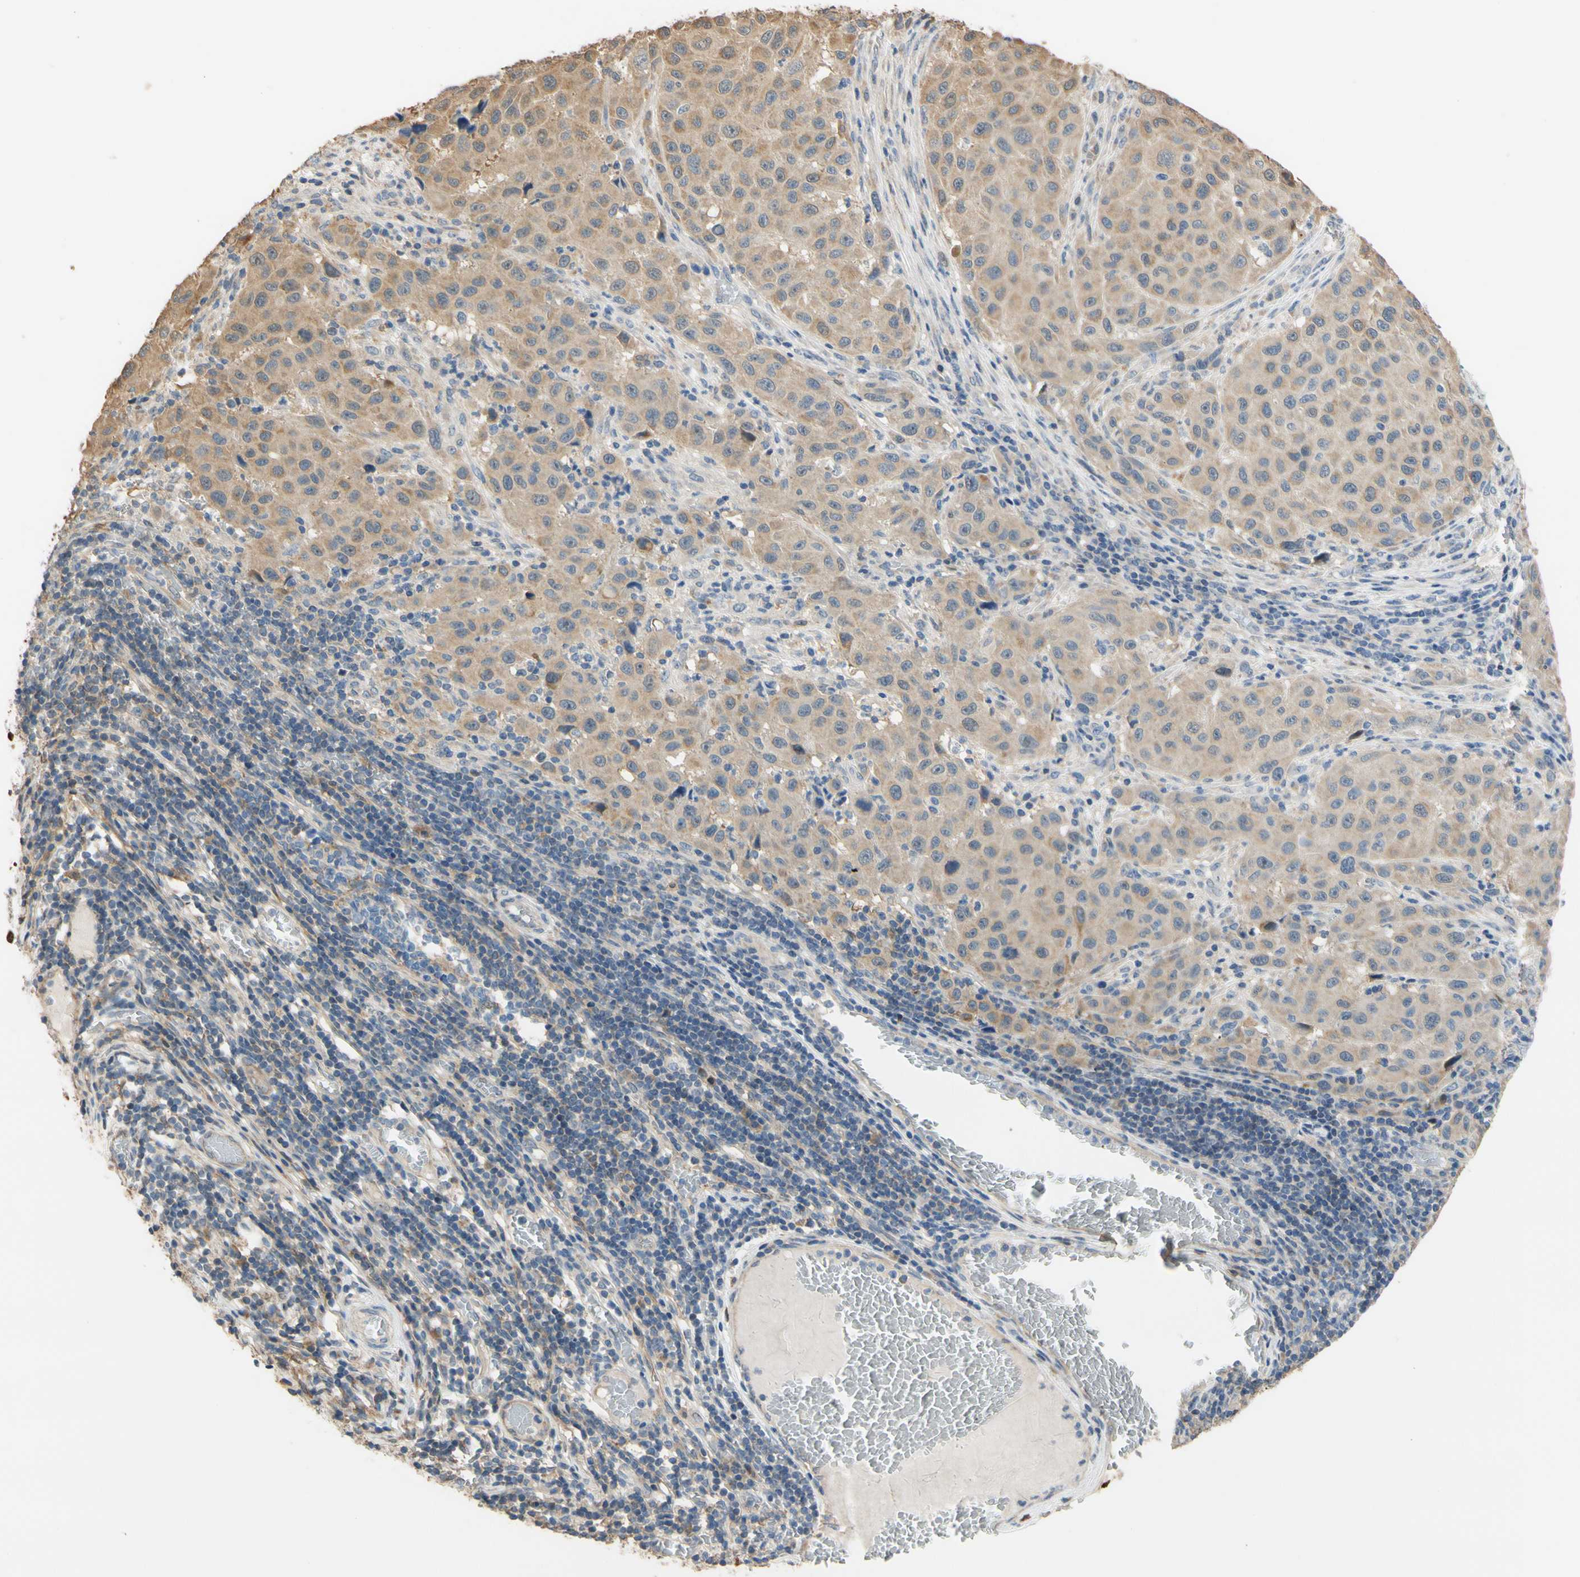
{"staining": {"intensity": "moderate", "quantity": ">75%", "location": "cytoplasmic/membranous"}, "tissue": "melanoma", "cell_type": "Tumor cells", "image_type": "cancer", "snomed": [{"axis": "morphology", "description": "Malignant melanoma, Metastatic site"}, {"axis": "topography", "description": "Lymph node"}], "caption": "Immunohistochemistry of melanoma demonstrates medium levels of moderate cytoplasmic/membranous positivity in approximately >75% of tumor cells. (IHC, brightfield microscopy, high magnification).", "gene": "ALDH1A2", "patient": {"sex": "male", "age": 61}}